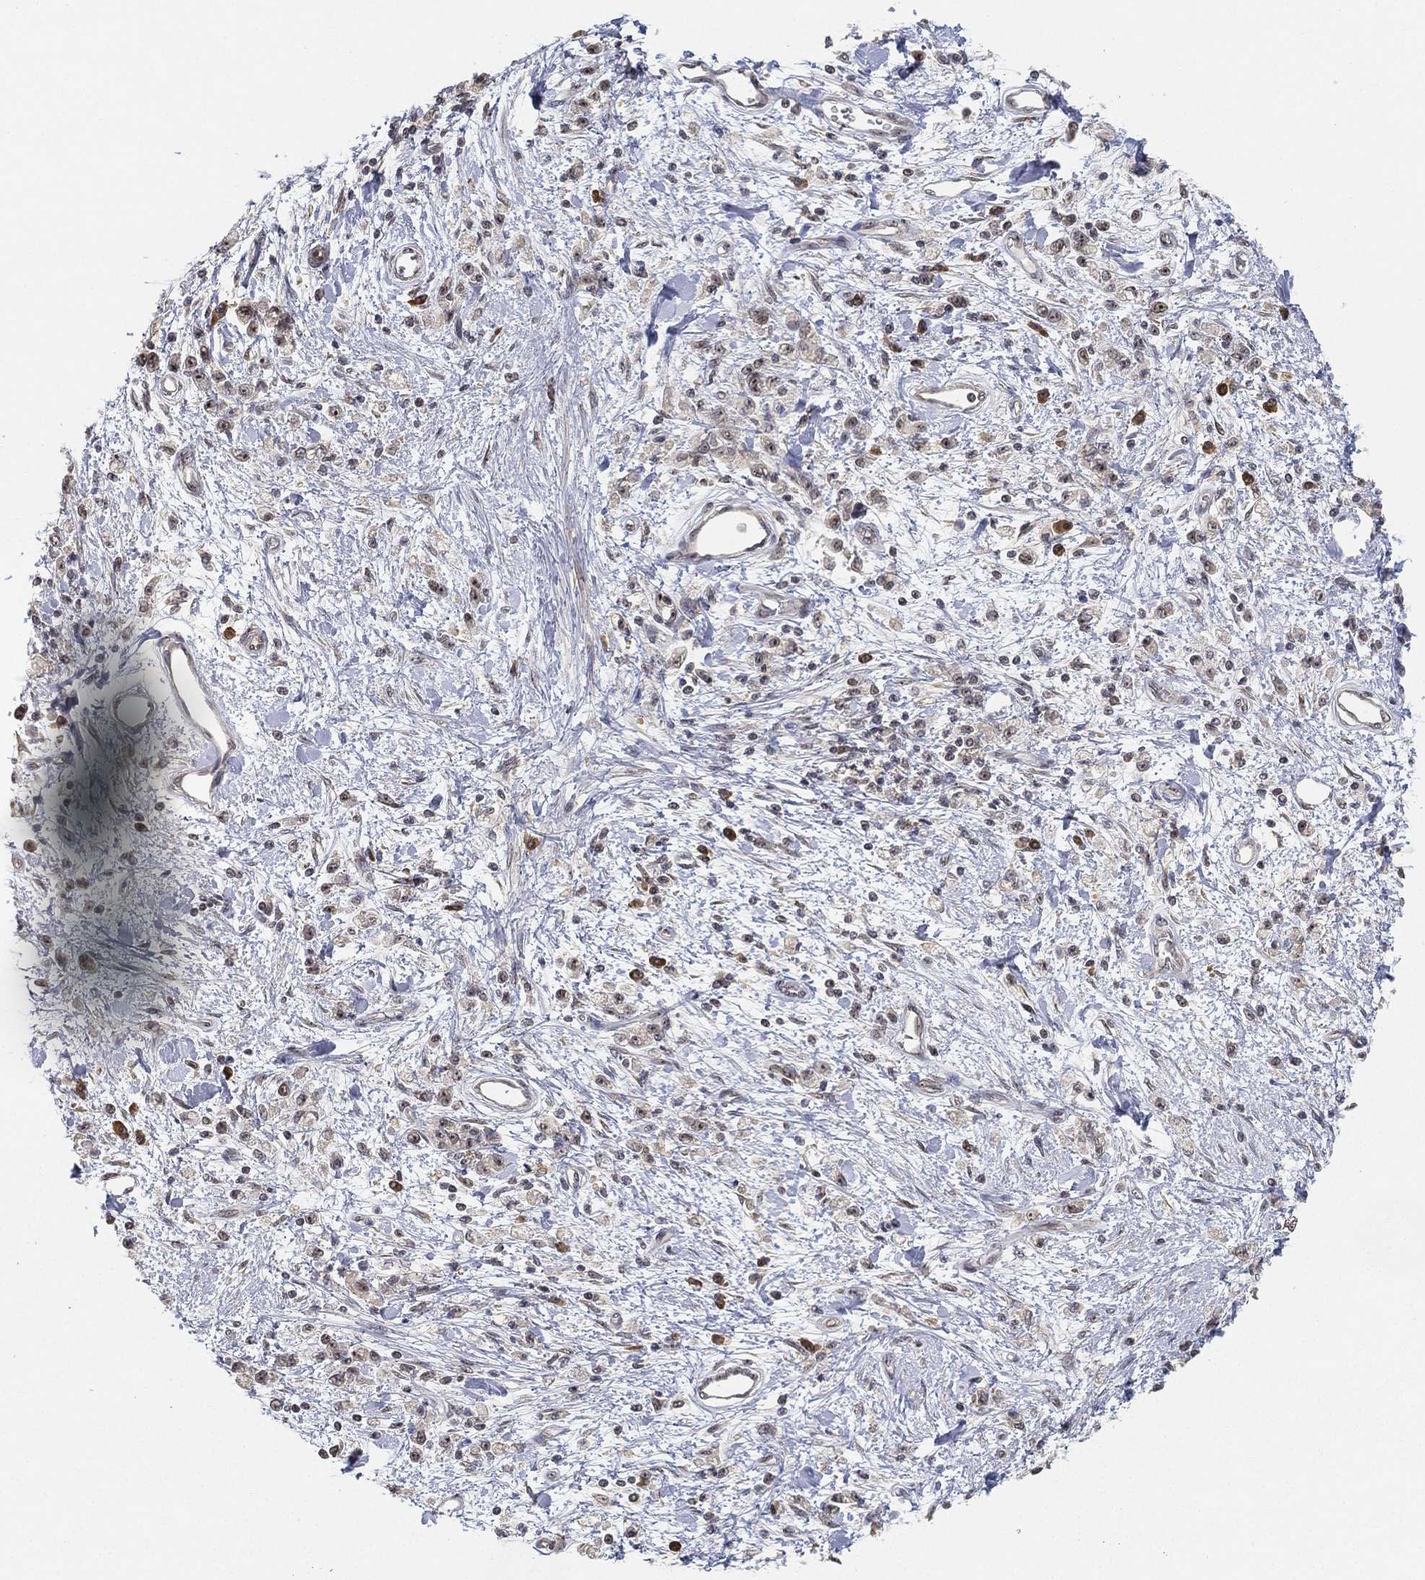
{"staining": {"intensity": "moderate", "quantity": "25%-75%", "location": "nuclear"}, "tissue": "stomach cancer", "cell_type": "Tumor cells", "image_type": "cancer", "snomed": [{"axis": "morphology", "description": "Adenocarcinoma, NOS"}, {"axis": "topography", "description": "Stomach"}], "caption": "A brown stain labels moderate nuclear expression of a protein in human adenocarcinoma (stomach) tumor cells. (brown staining indicates protein expression, while blue staining denotes nuclei).", "gene": "PPP1R16B", "patient": {"sex": "male", "age": 77}}